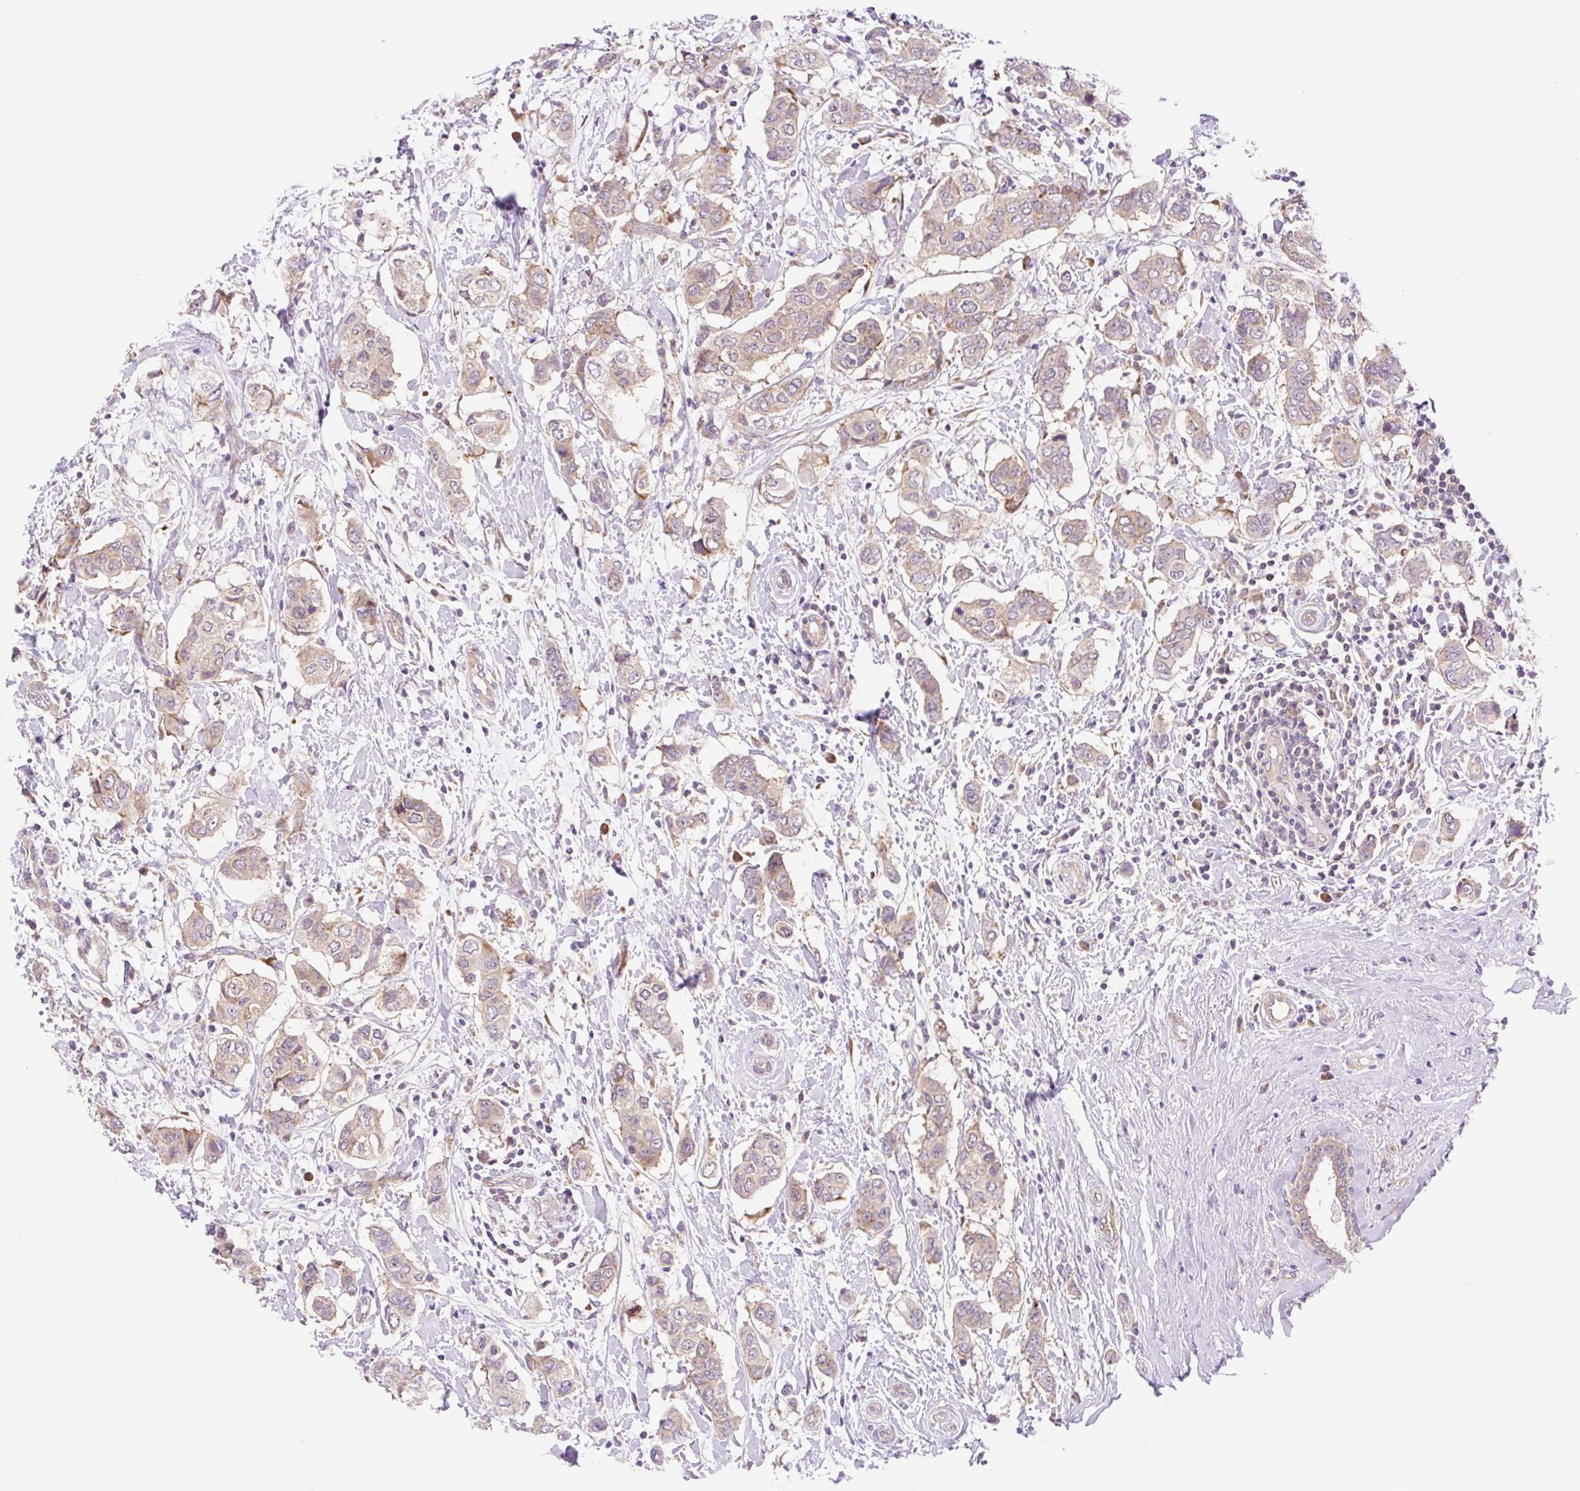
{"staining": {"intensity": "weak", "quantity": "25%-75%", "location": "cytoplasmic/membranous"}, "tissue": "breast cancer", "cell_type": "Tumor cells", "image_type": "cancer", "snomed": [{"axis": "morphology", "description": "Lobular carcinoma"}, {"axis": "topography", "description": "Breast"}], "caption": "Immunohistochemistry (IHC) (DAB (3,3'-diaminobenzidine)) staining of breast cancer displays weak cytoplasmic/membranous protein staining in approximately 25%-75% of tumor cells. (IHC, brightfield microscopy, high magnification).", "gene": "GPR45", "patient": {"sex": "female", "age": 51}}